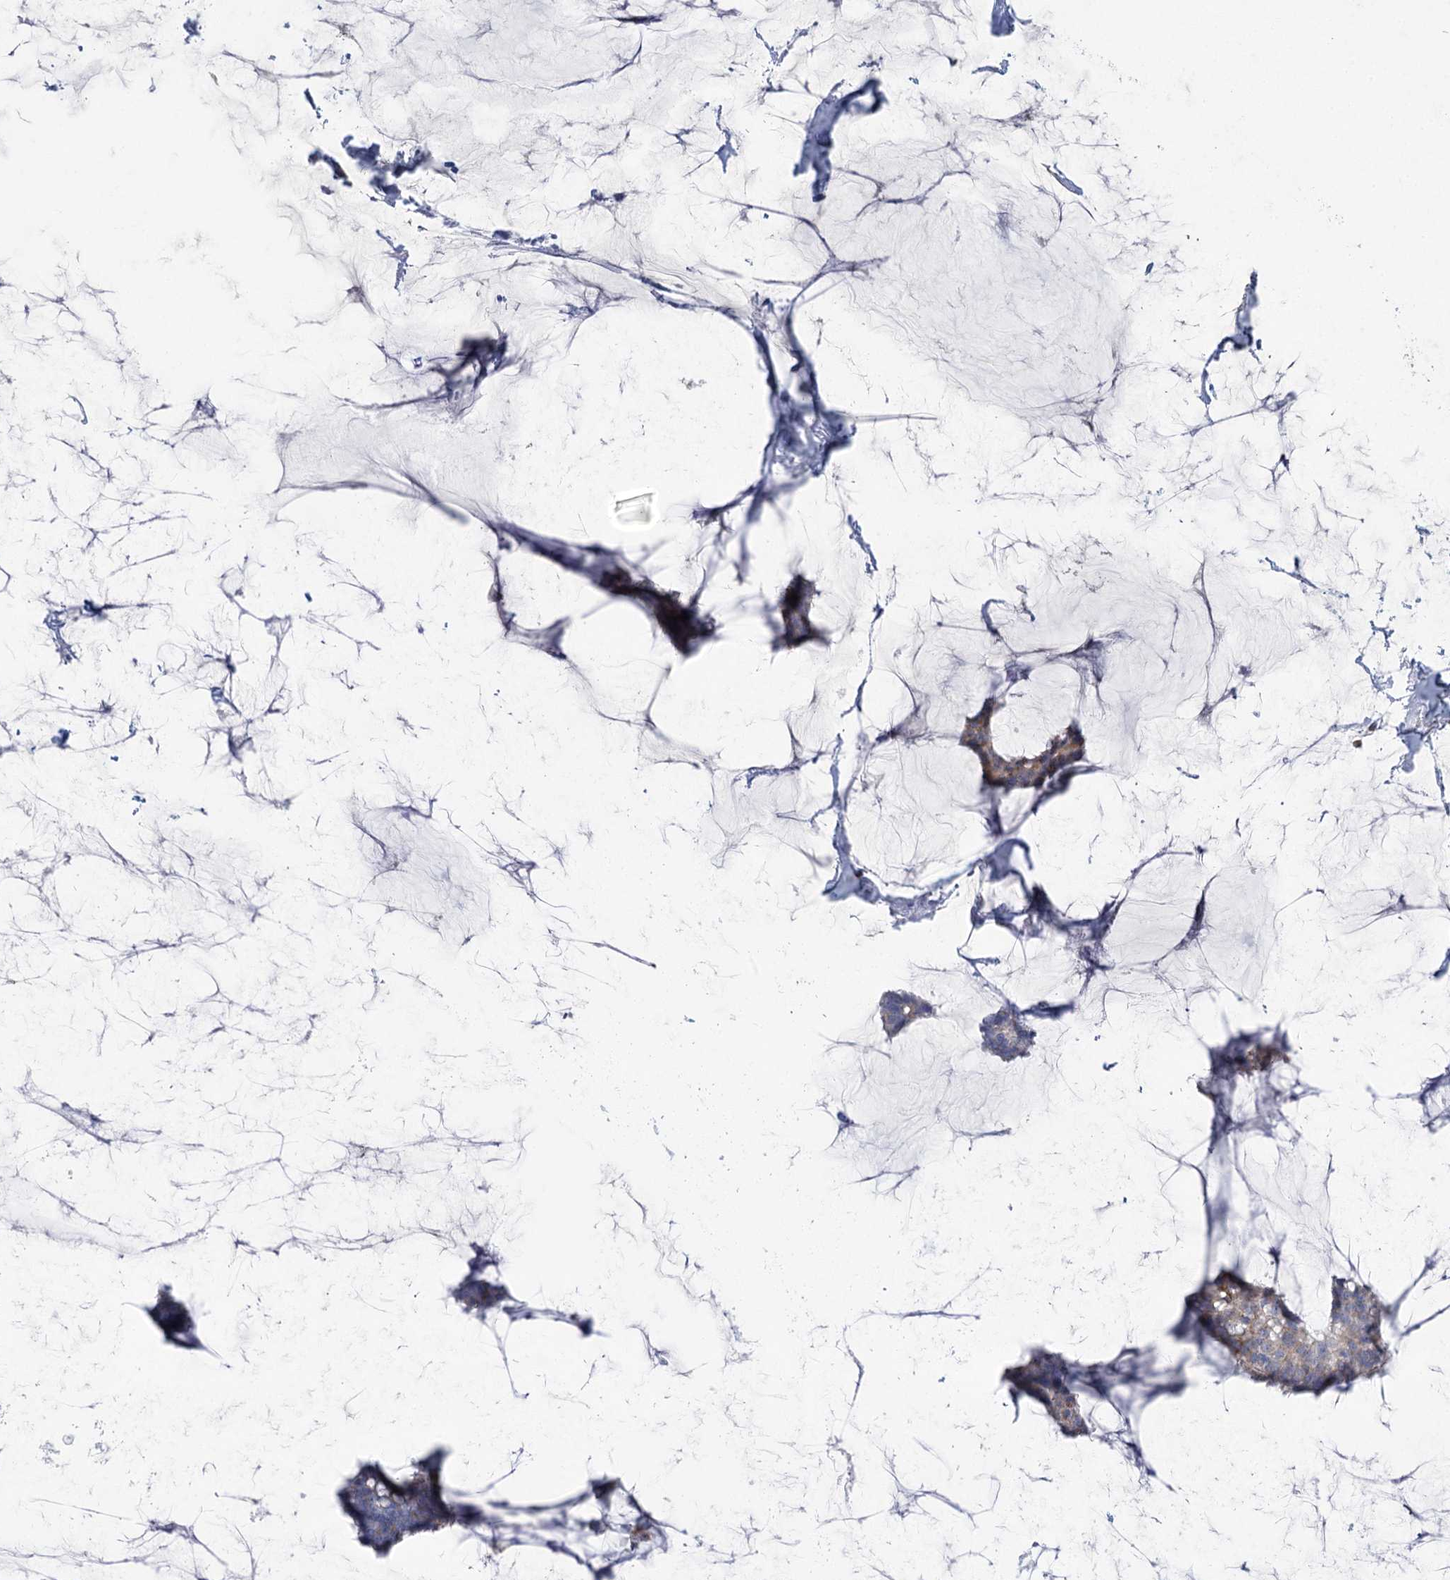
{"staining": {"intensity": "moderate", "quantity": "<25%", "location": "cytoplasmic/membranous"}, "tissue": "breast cancer", "cell_type": "Tumor cells", "image_type": "cancer", "snomed": [{"axis": "morphology", "description": "Duct carcinoma"}, {"axis": "topography", "description": "Breast"}], "caption": "Immunohistochemistry micrograph of invasive ductal carcinoma (breast) stained for a protein (brown), which displays low levels of moderate cytoplasmic/membranous staining in approximately <25% of tumor cells.", "gene": "DHTKD1", "patient": {"sex": "female", "age": 93}}